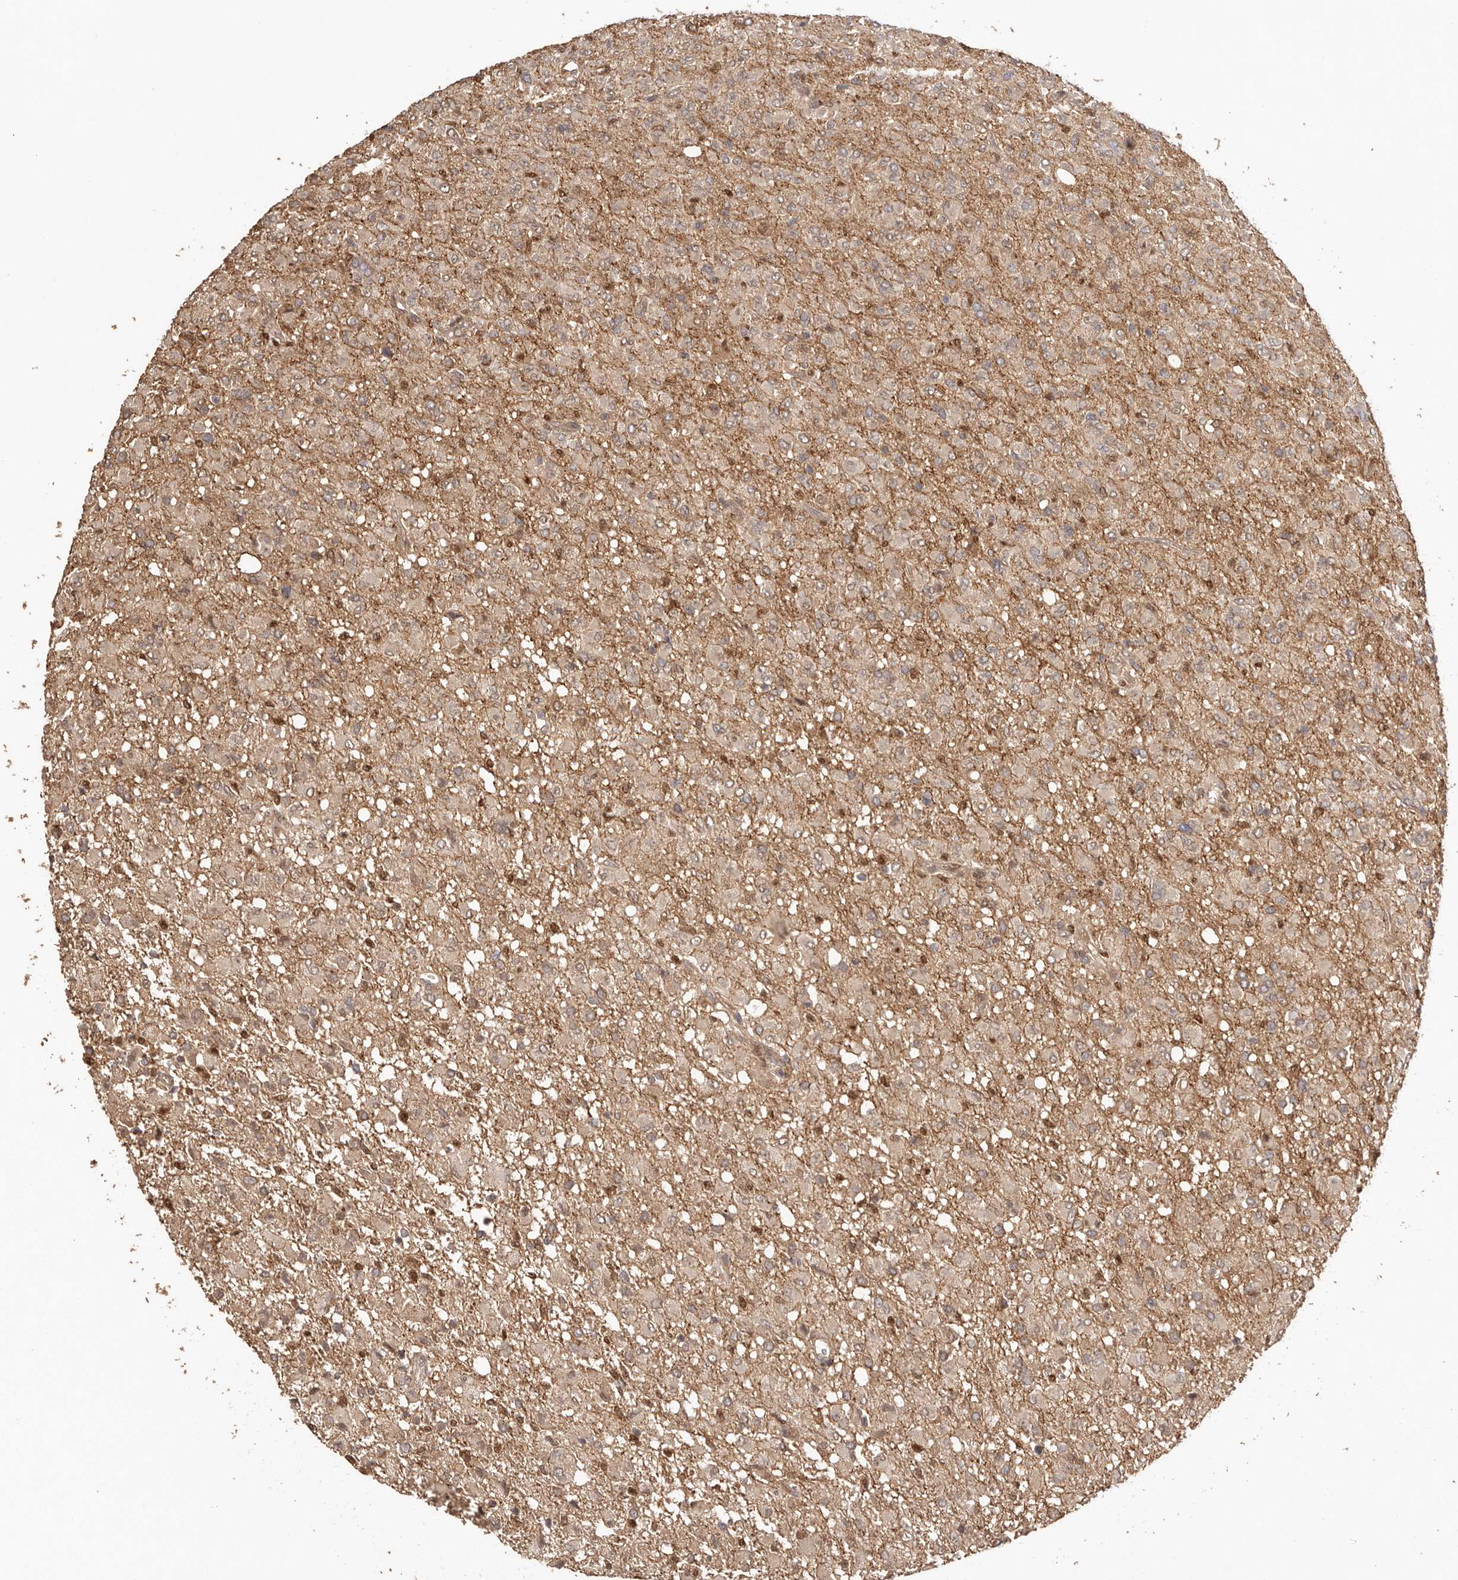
{"staining": {"intensity": "weak", "quantity": ">75%", "location": "cytoplasmic/membranous"}, "tissue": "glioma", "cell_type": "Tumor cells", "image_type": "cancer", "snomed": [{"axis": "morphology", "description": "Glioma, malignant, High grade"}, {"axis": "topography", "description": "Brain"}], "caption": "A high-resolution histopathology image shows immunohistochemistry (IHC) staining of glioma, which exhibits weak cytoplasmic/membranous expression in about >75% of tumor cells.", "gene": "UBR2", "patient": {"sex": "female", "age": 57}}